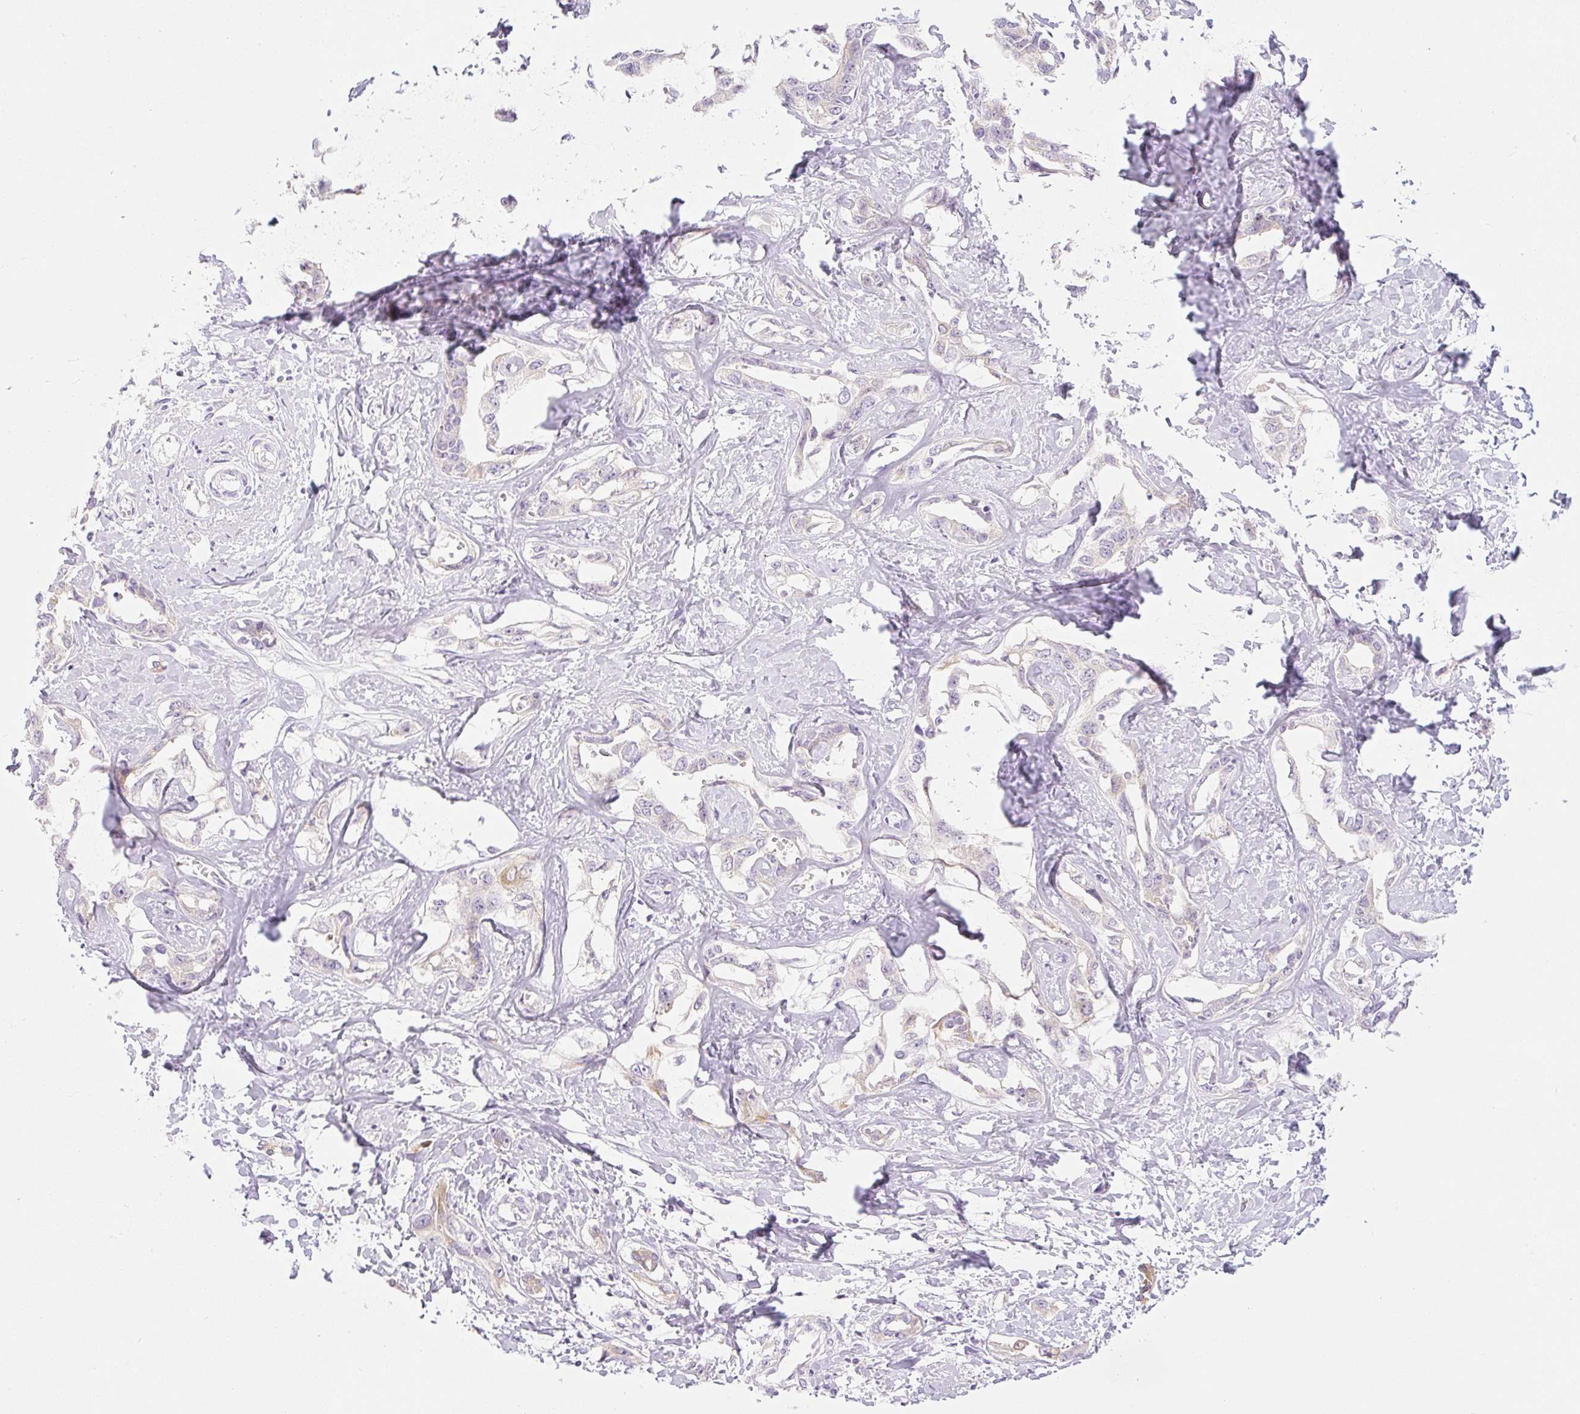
{"staining": {"intensity": "negative", "quantity": "none", "location": "none"}, "tissue": "liver cancer", "cell_type": "Tumor cells", "image_type": "cancer", "snomed": [{"axis": "morphology", "description": "Cholangiocarcinoma"}, {"axis": "topography", "description": "Liver"}], "caption": "IHC image of liver cancer (cholangiocarcinoma) stained for a protein (brown), which reveals no staining in tumor cells. Brightfield microscopy of IHC stained with DAB (3,3'-diaminobenzidine) (brown) and hematoxylin (blue), captured at high magnification.", "gene": "MIA2", "patient": {"sex": "male", "age": 59}}